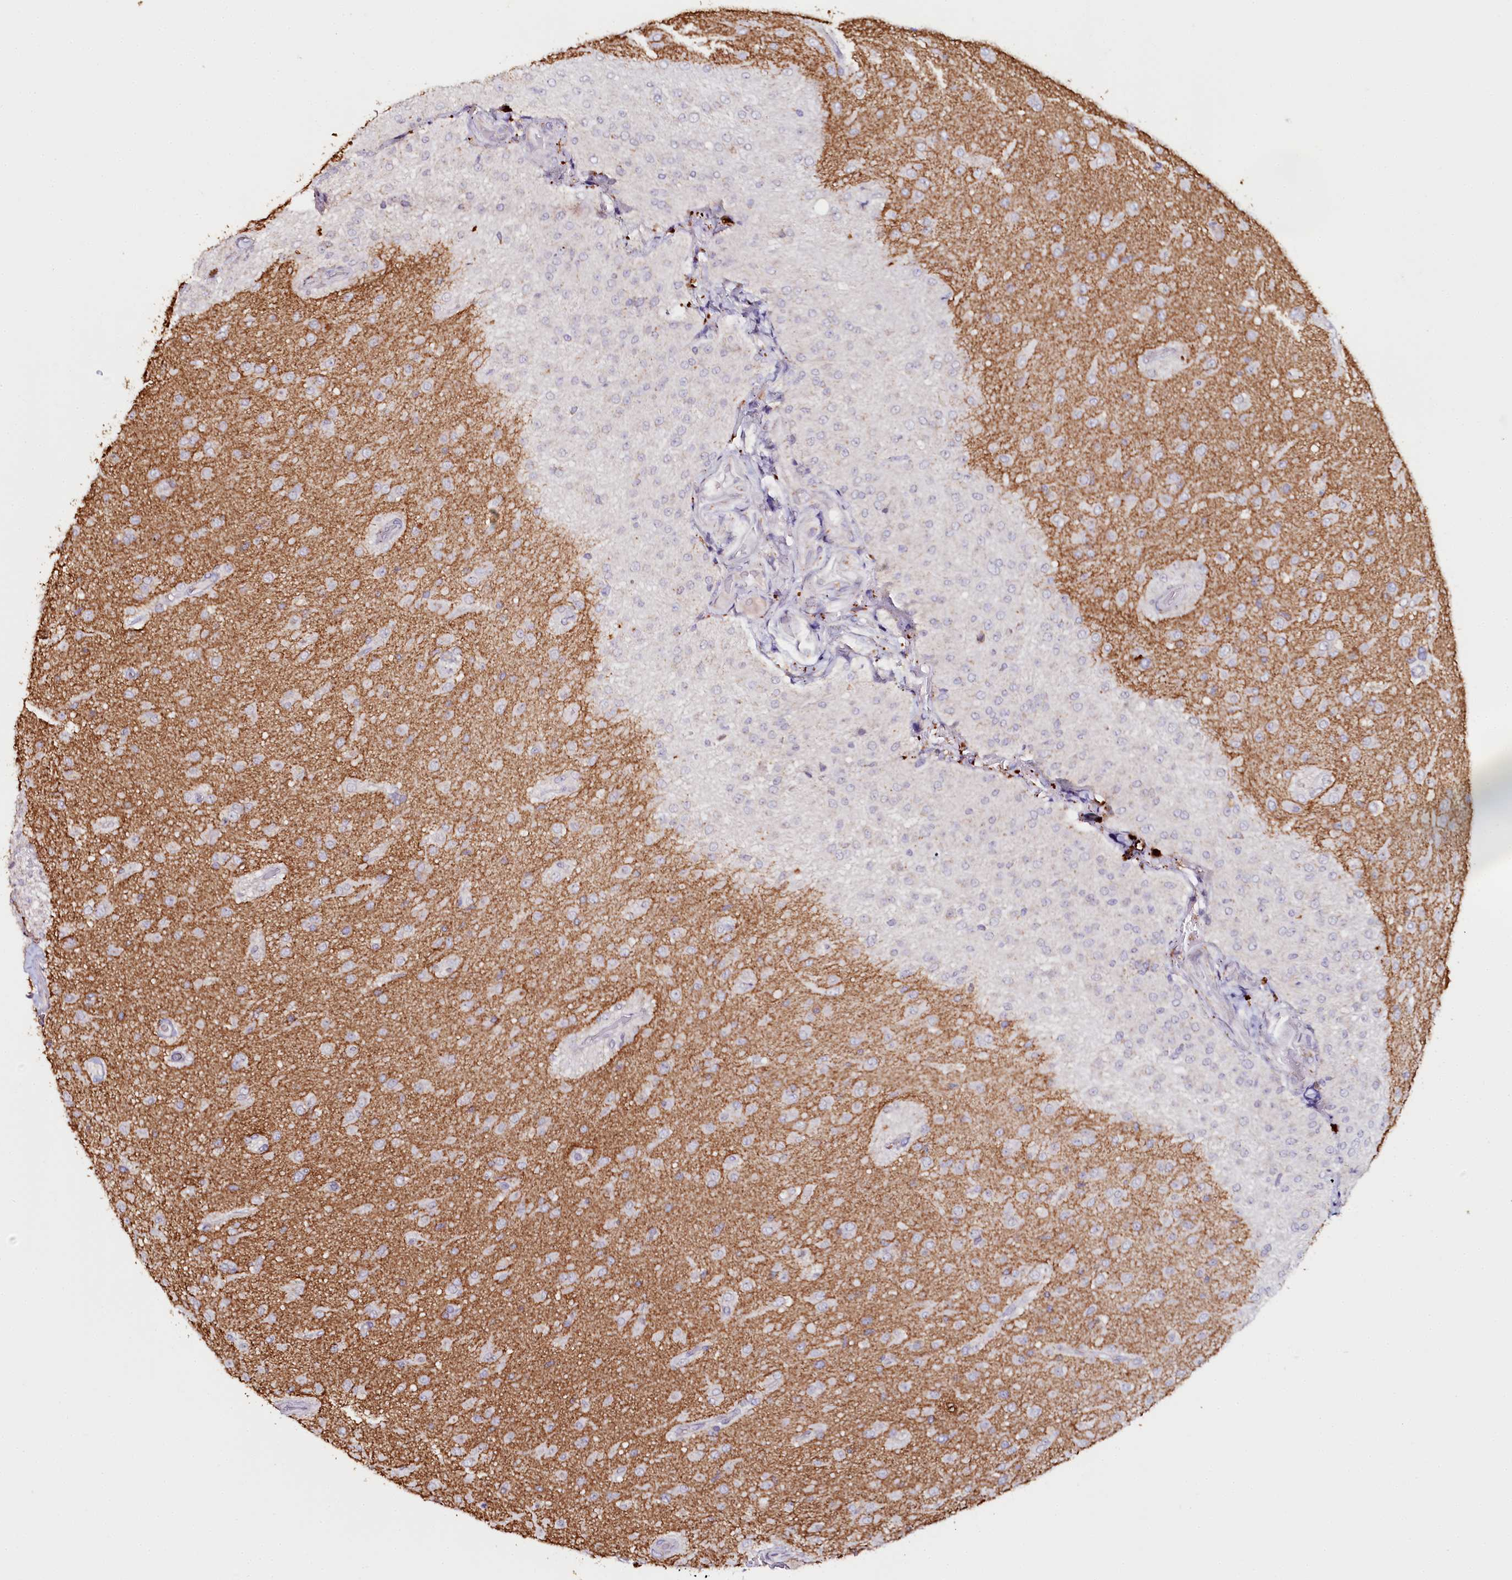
{"staining": {"intensity": "negative", "quantity": "none", "location": "none"}, "tissue": "glioma", "cell_type": "Tumor cells", "image_type": "cancer", "snomed": [{"axis": "morphology", "description": "Glioma, malignant, Low grade"}, {"axis": "topography", "description": "Brain"}], "caption": "Histopathology image shows no protein expression in tumor cells of glioma tissue.", "gene": "MMP25", "patient": {"sex": "male", "age": 65}}